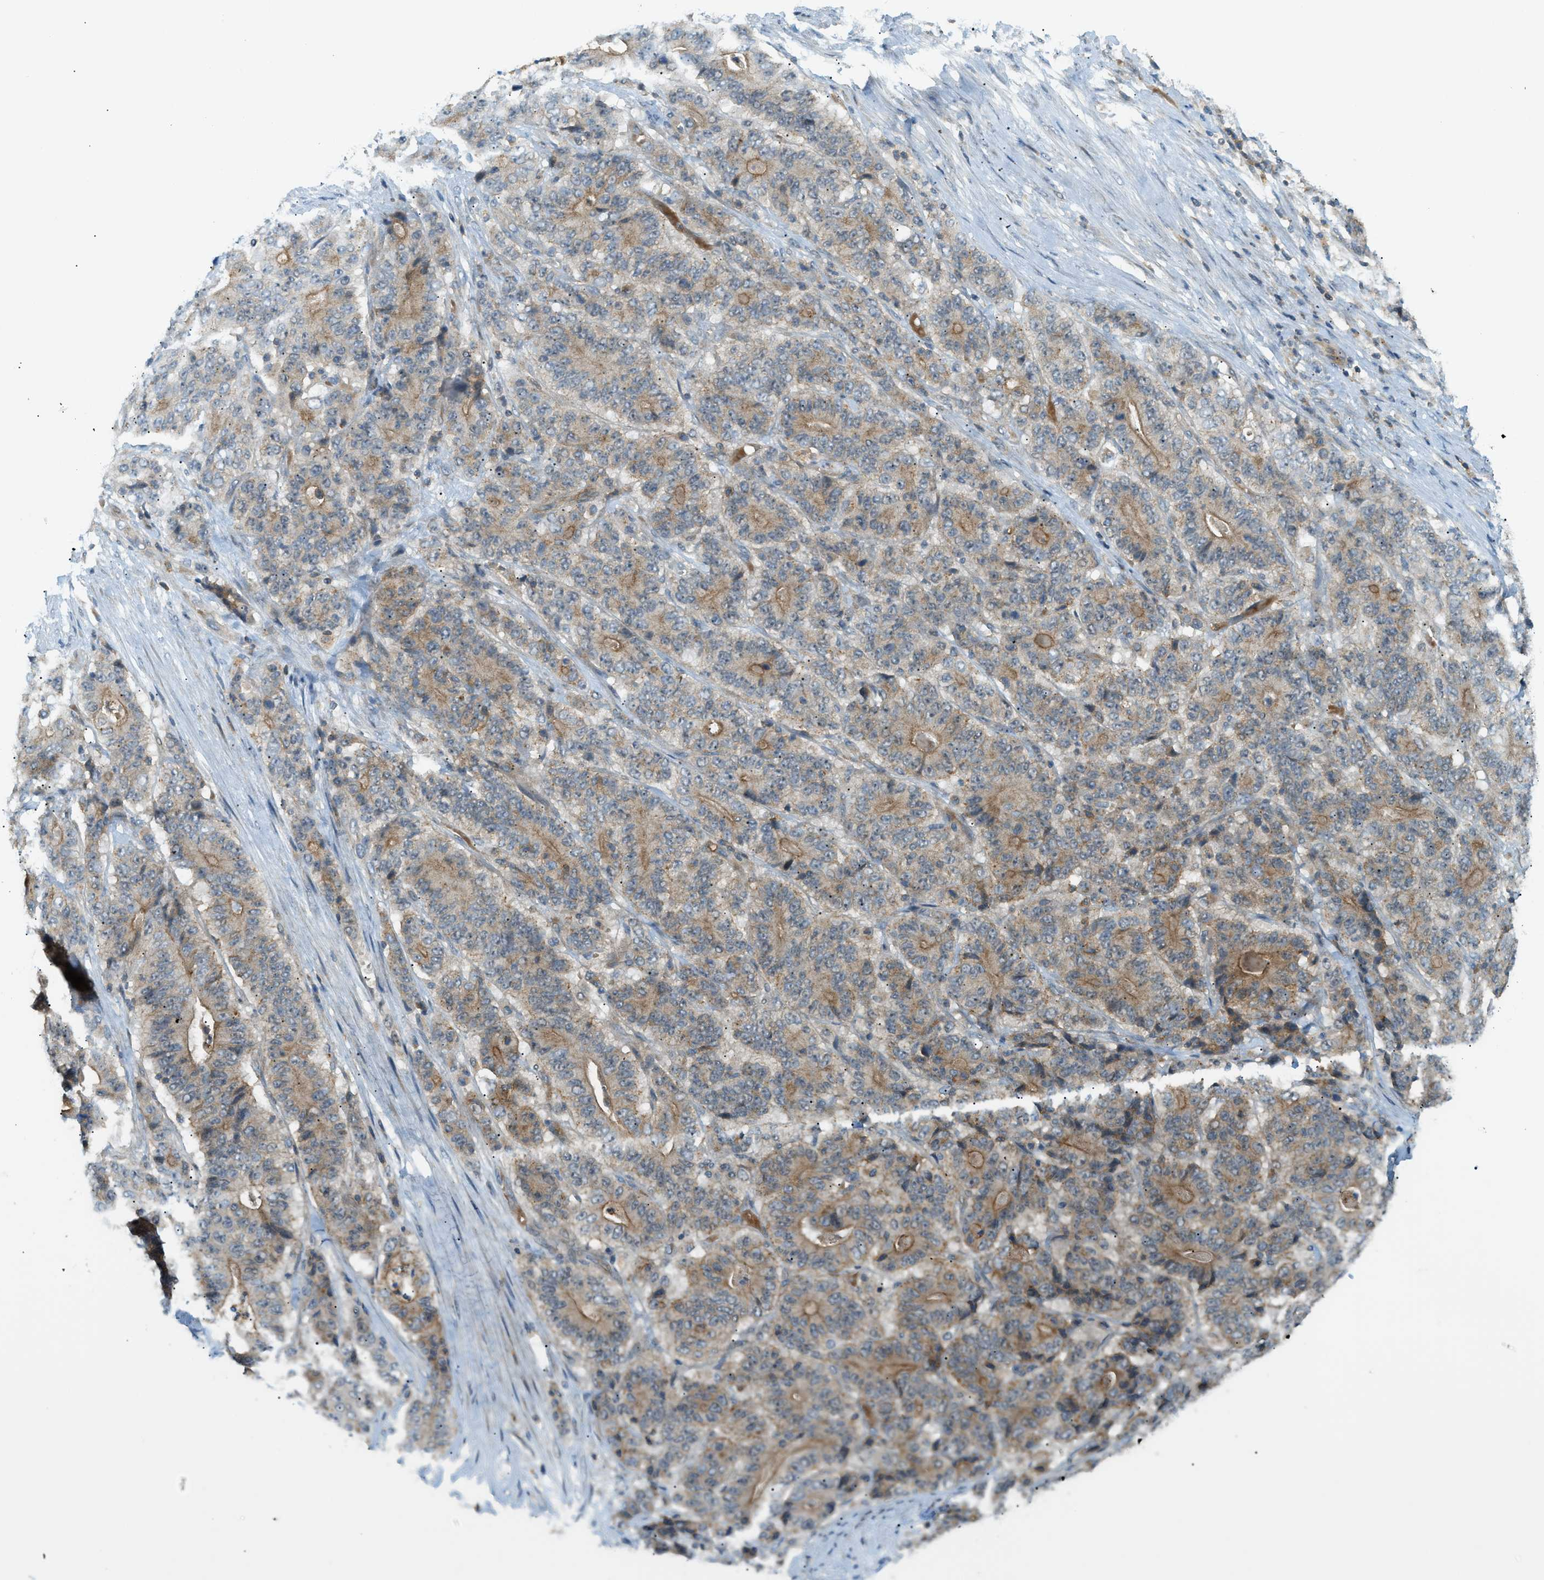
{"staining": {"intensity": "moderate", "quantity": "25%-75%", "location": "cytoplasmic/membranous"}, "tissue": "stomach cancer", "cell_type": "Tumor cells", "image_type": "cancer", "snomed": [{"axis": "morphology", "description": "Adenocarcinoma, NOS"}, {"axis": "topography", "description": "Stomach"}], "caption": "Immunohistochemical staining of stomach cancer shows moderate cytoplasmic/membranous protein expression in about 25%-75% of tumor cells. (Stains: DAB in brown, nuclei in blue, Microscopy: brightfield microscopy at high magnification).", "gene": "GRK6", "patient": {"sex": "female", "age": 73}}